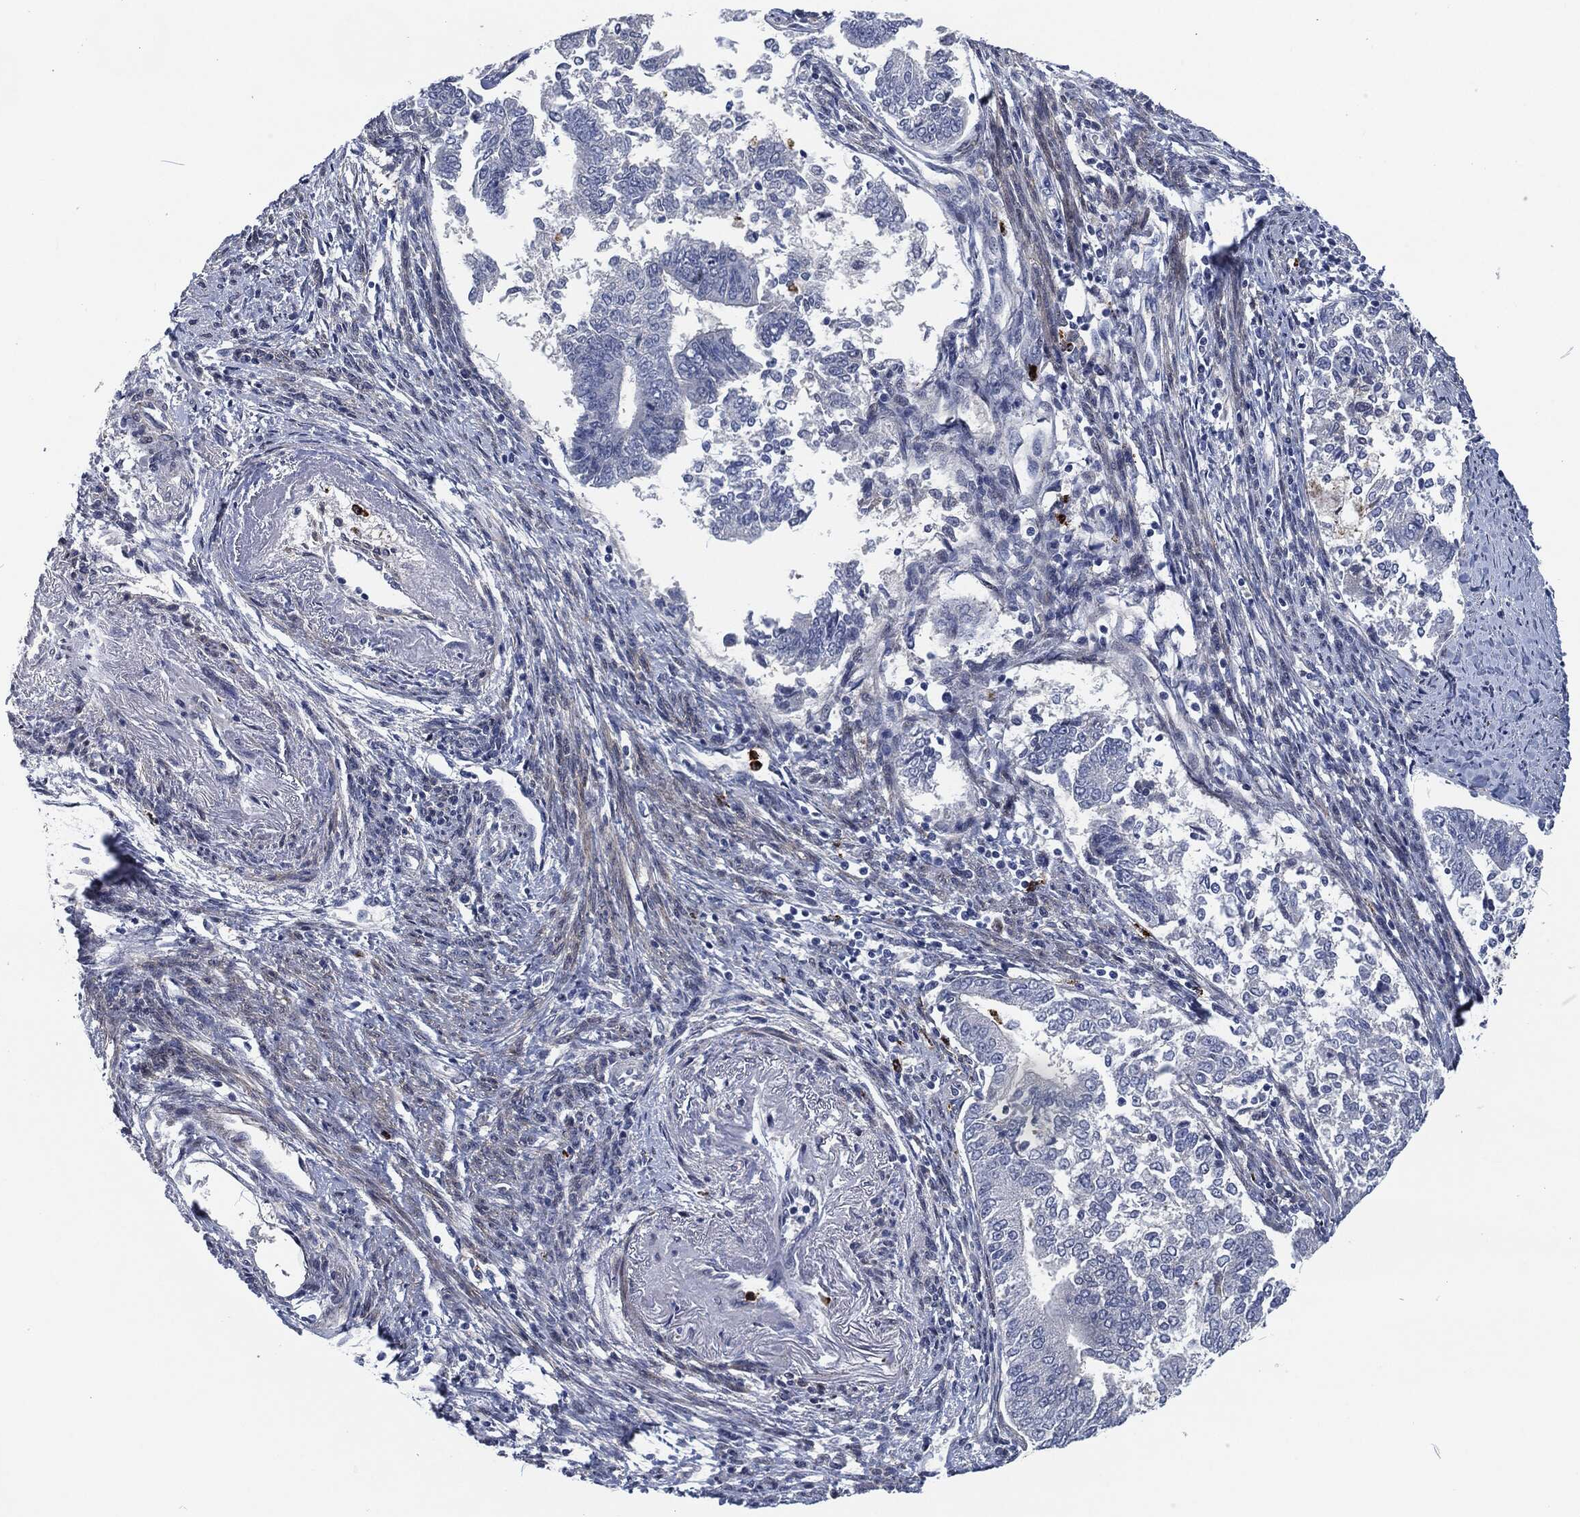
{"staining": {"intensity": "negative", "quantity": "none", "location": "none"}, "tissue": "endometrial cancer", "cell_type": "Tumor cells", "image_type": "cancer", "snomed": [{"axis": "morphology", "description": "Adenocarcinoma, NOS"}, {"axis": "topography", "description": "Endometrium"}], "caption": "Immunohistochemical staining of adenocarcinoma (endometrial) exhibits no significant expression in tumor cells.", "gene": "MPO", "patient": {"sex": "female", "age": 65}}